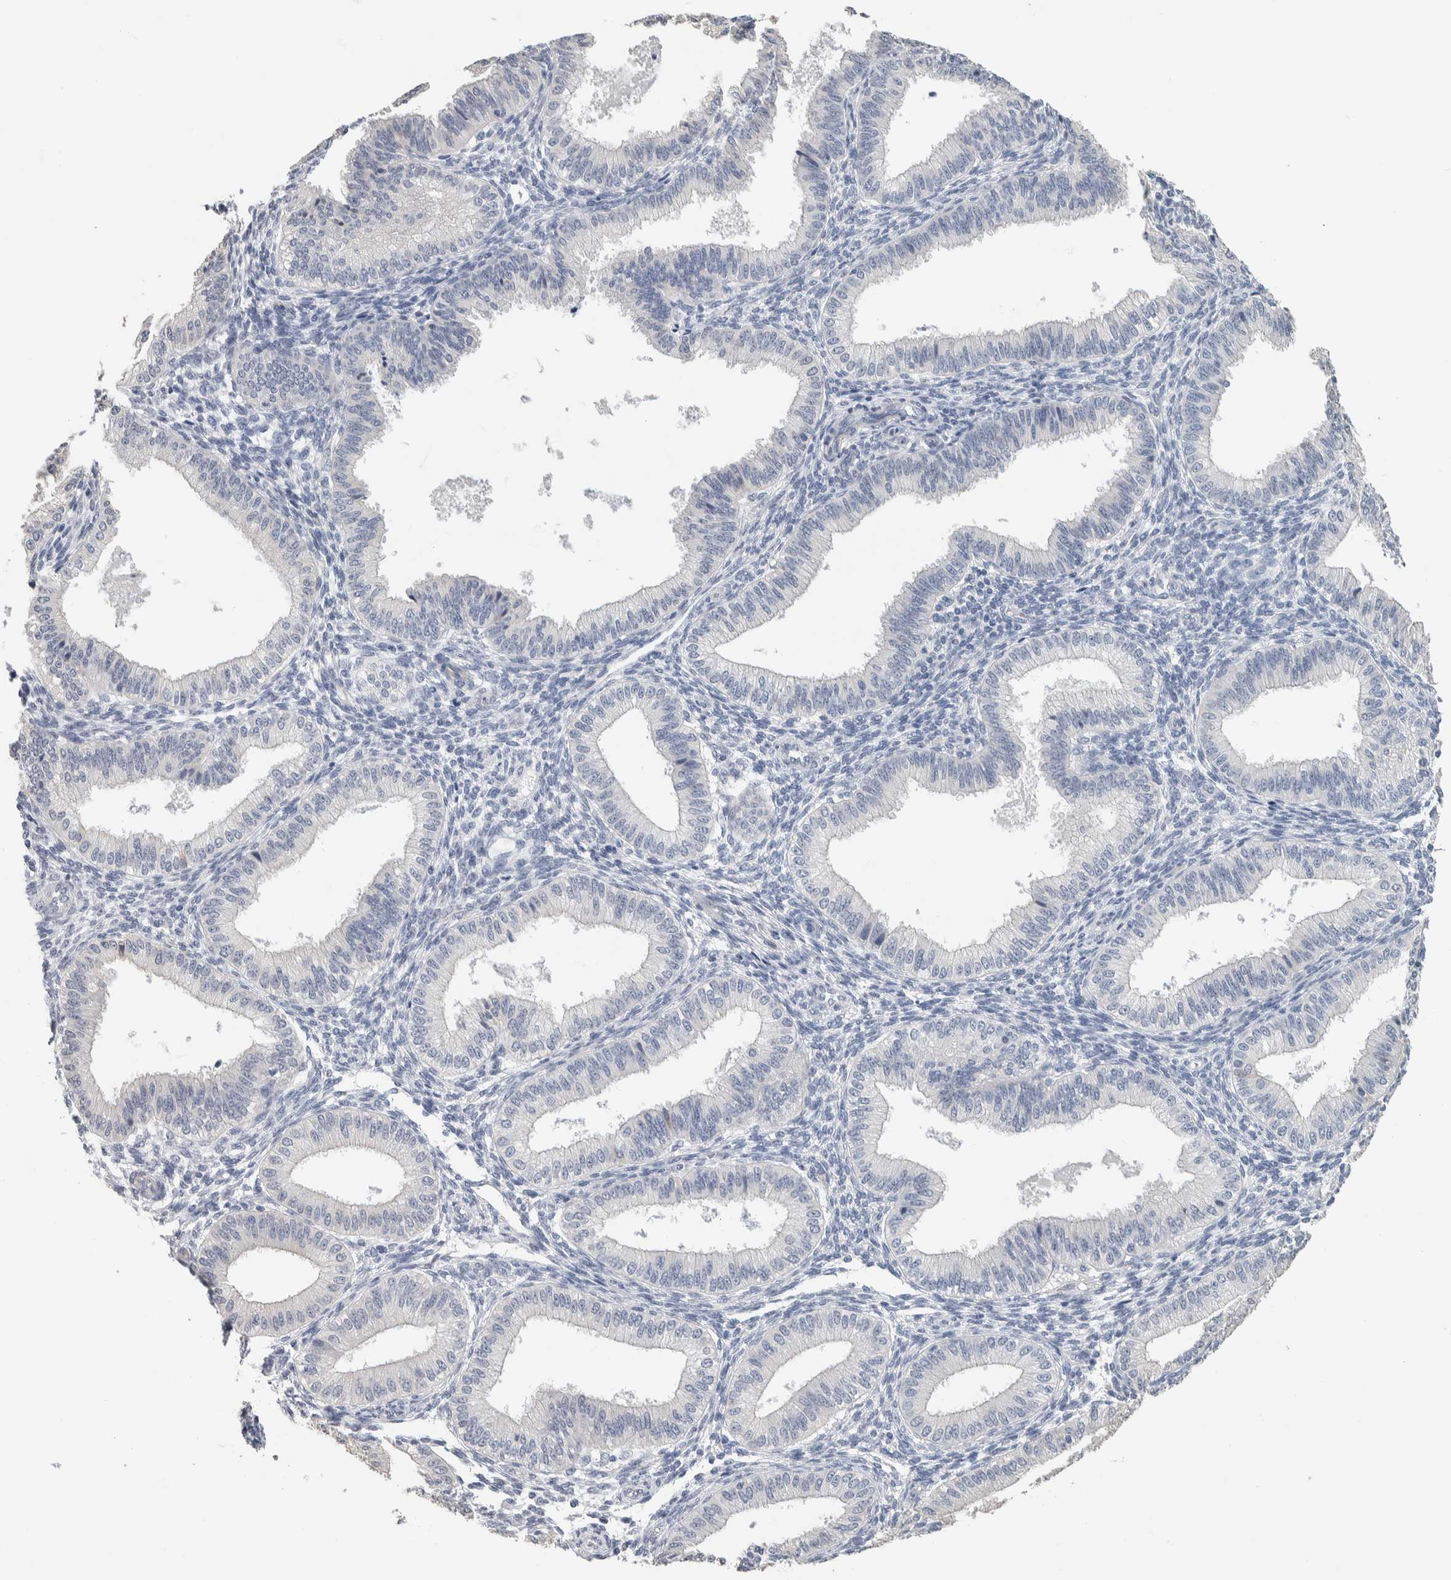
{"staining": {"intensity": "negative", "quantity": "none", "location": "none"}, "tissue": "endometrium", "cell_type": "Cells in endometrial stroma", "image_type": "normal", "snomed": [{"axis": "morphology", "description": "Normal tissue, NOS"}, {"axis": "topography", "description": "Endometrium"}], "caption": "Human endometrium stained for a protein using immunohistochemistry displays no positivity in cells in endometrial stroma.", "gene": "NEFM", "patient": {"sex": "female", "age": 39}}